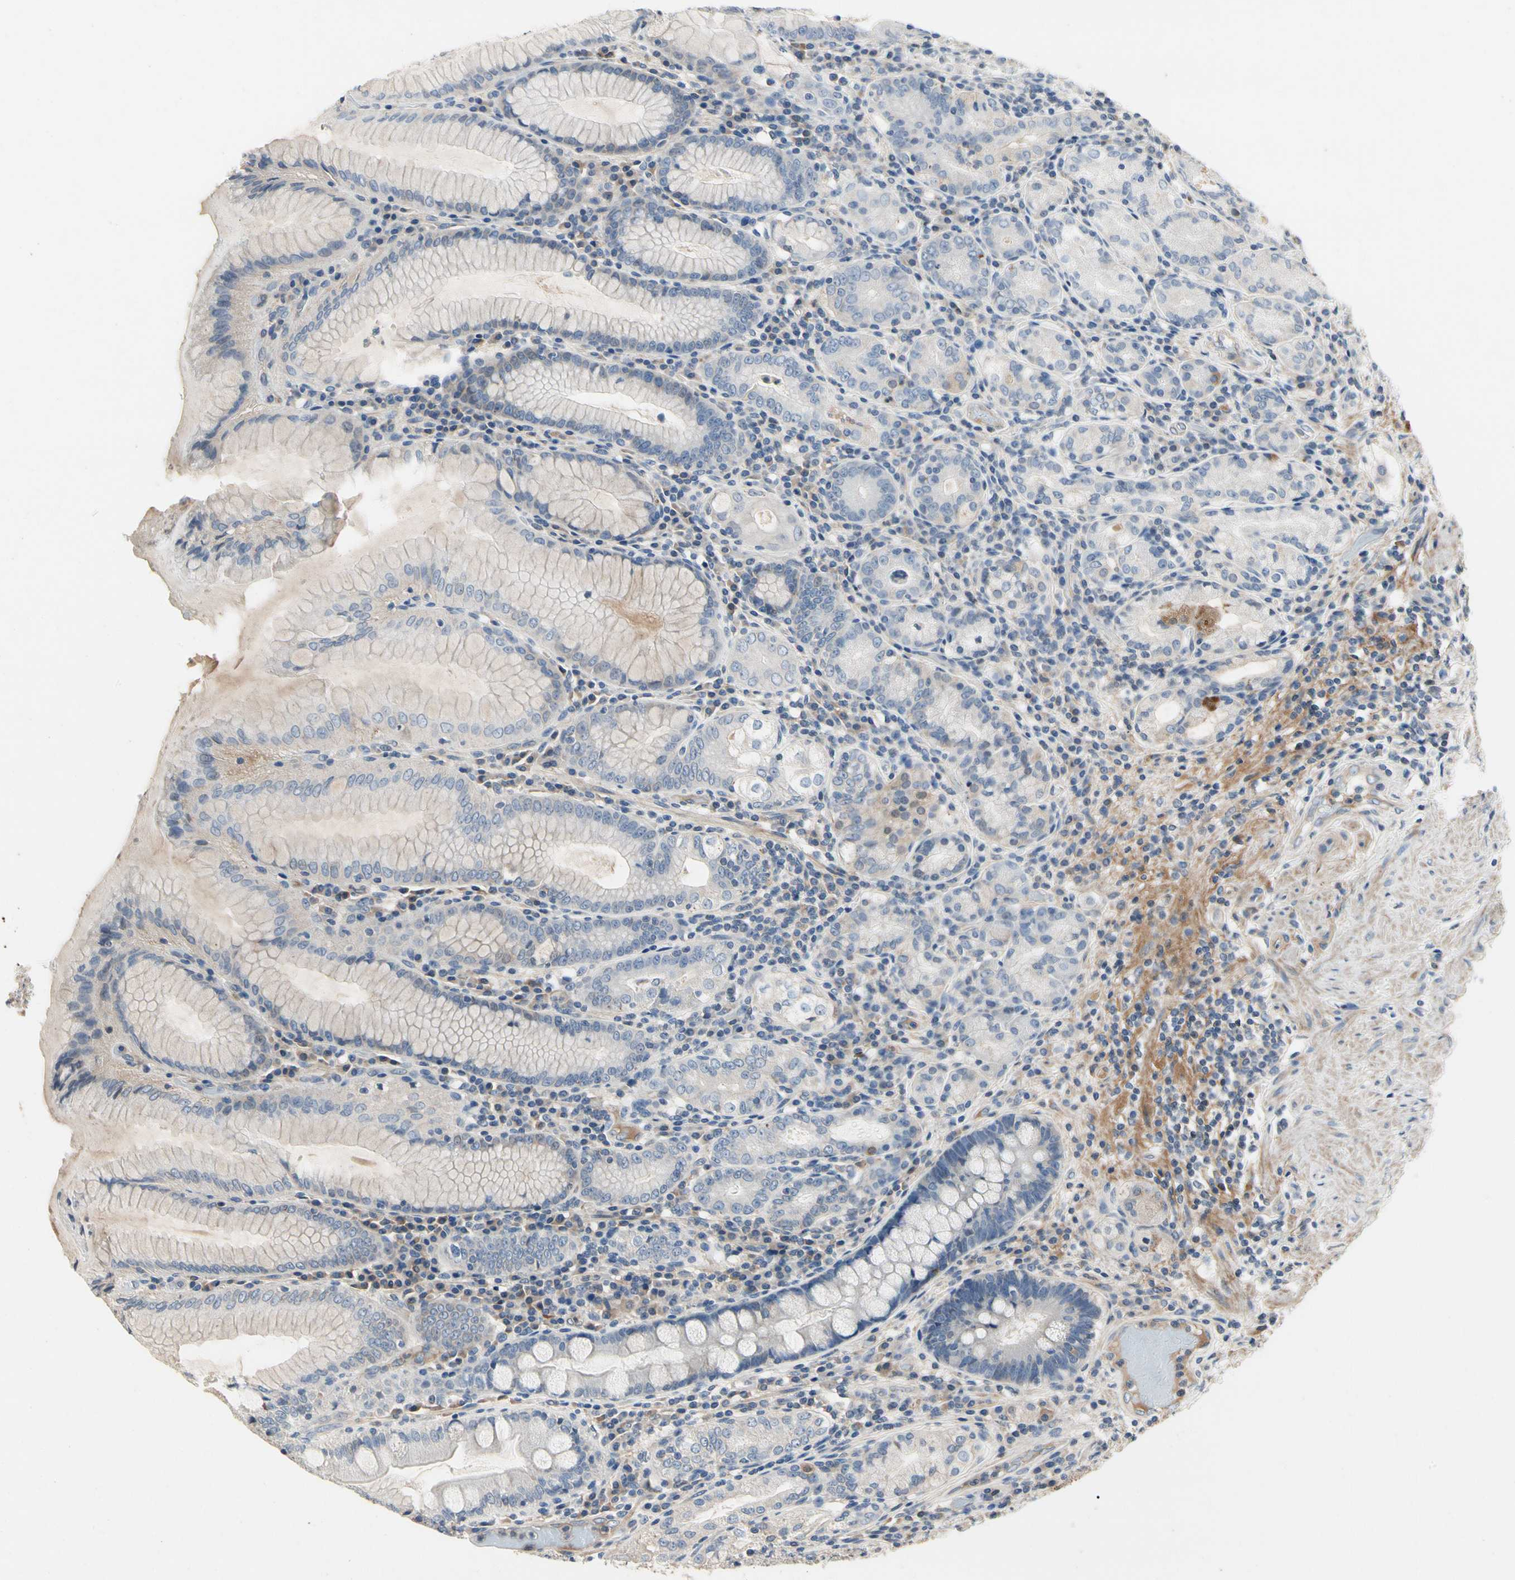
{"staining": {"intensity": "moderate", "quantity": "<25%", "location": "cytoplasmic/membranous"}, "tissue": "stomach", "cell_type": "Glandular cells", "image_type": "normal", "snomed": [{"axis": "morphology", "description": "Normal tissue, NOS"}, {"axis": "topography", "description": "Stomach, lower"}], "caption": "The image displays immunohistochemical staining of benign stomach. There is moderate cytoplasmic/membranous positivity is present in approximately <25% of glandular cells.", "gene": "CRTAC1", "patient": {"sex": "female", "age": 76}}